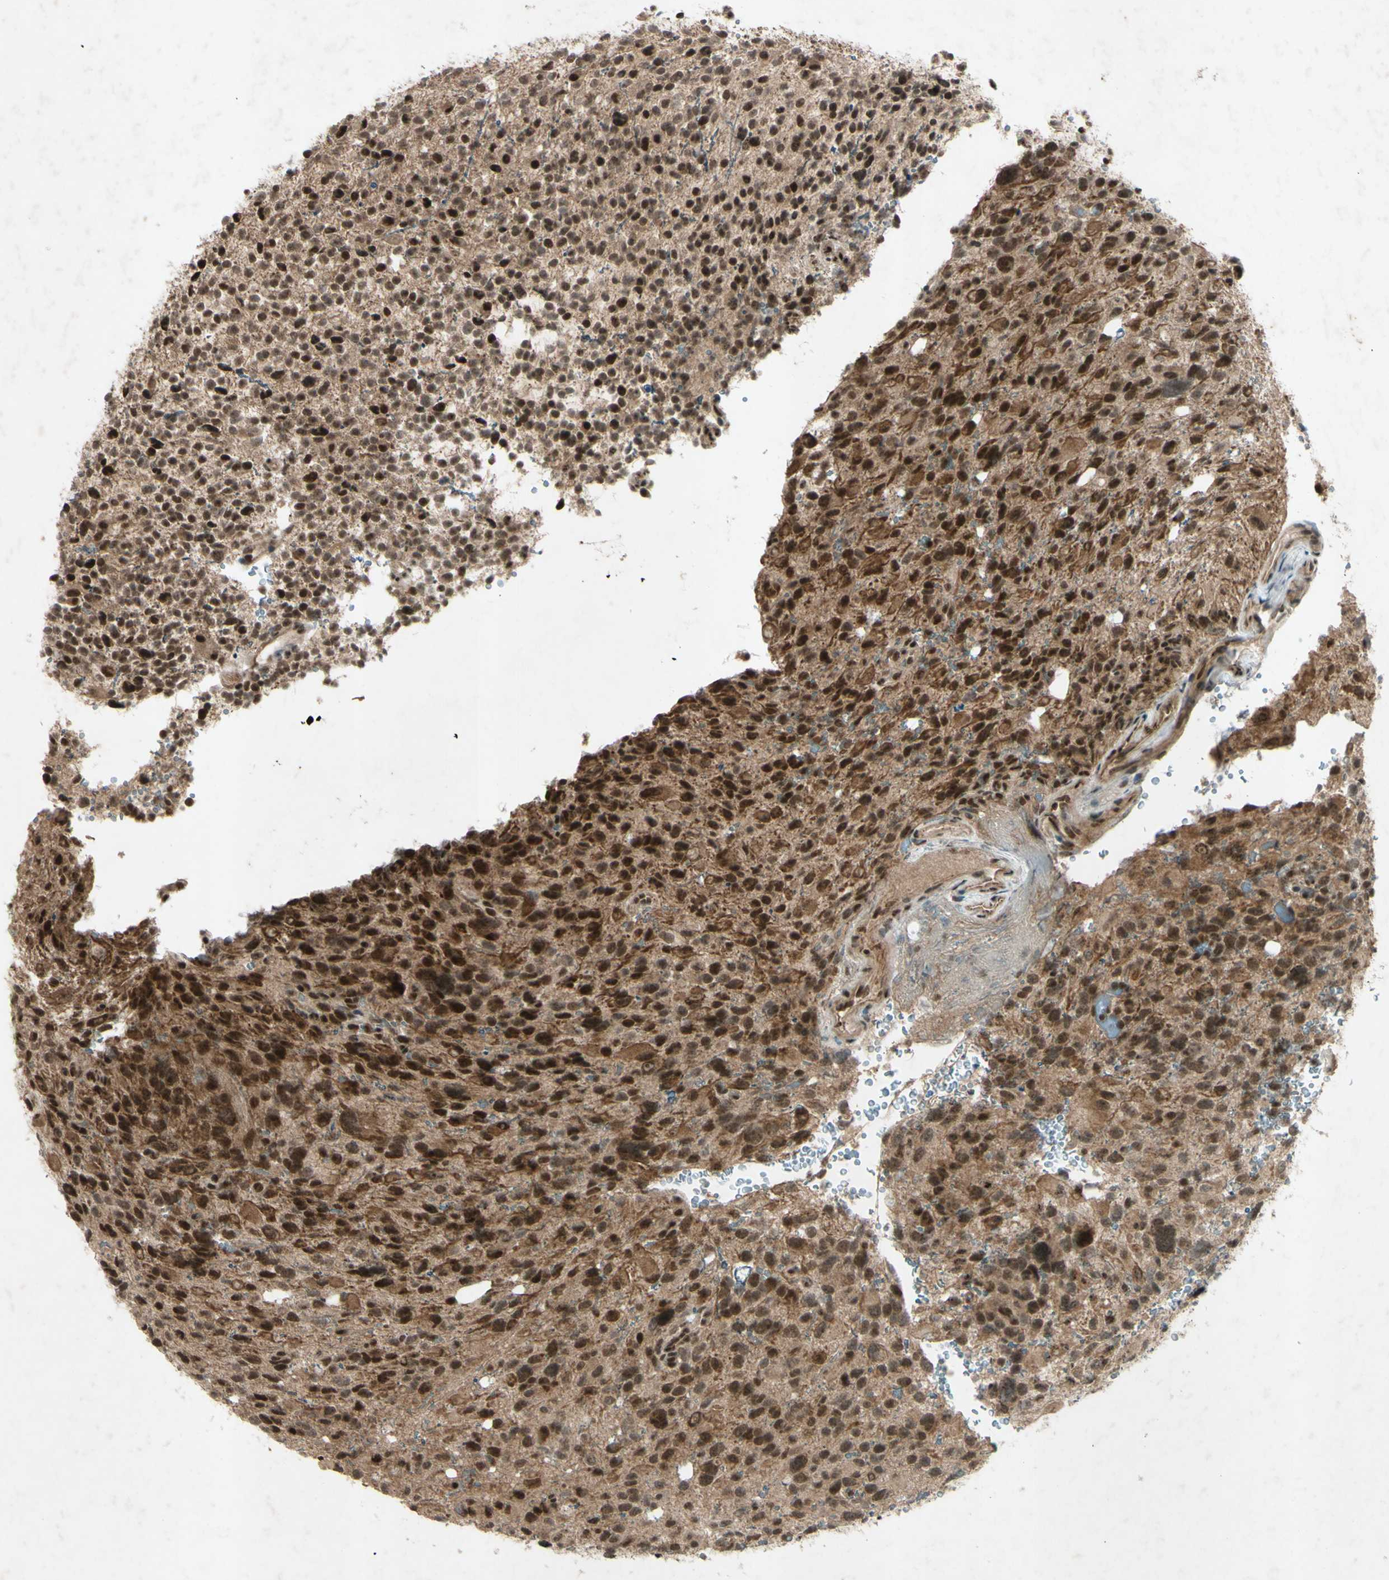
{"staining": {"intensity": "strong", "quantity": "25%-75%", "location": "cytoplasmic/membranous,nuclear"}, "tissue": "glioma", "cell_type": "Tumor cells", "image_type": "cancer", "snomed": [{"axis": "morphology", "description": "Glioma, malignant, High grade"}, {"axis": "topography", "description": "Brain"}], "caption": "Protein staining by immunohistochemistry (IHC) demonstrates strong cytoplasmic/membranous and nuclear expression in about 25%-75% of tumor cells in malignant glioma (high-grade). The staining was performed using DAB (3,3'-diaminobenzidine), with brown indicating positive protein expression. Nuclei are stained blue with hematoxylin.", "gene": "SNW1", "patient": {"sex": "male", "age": 48}}